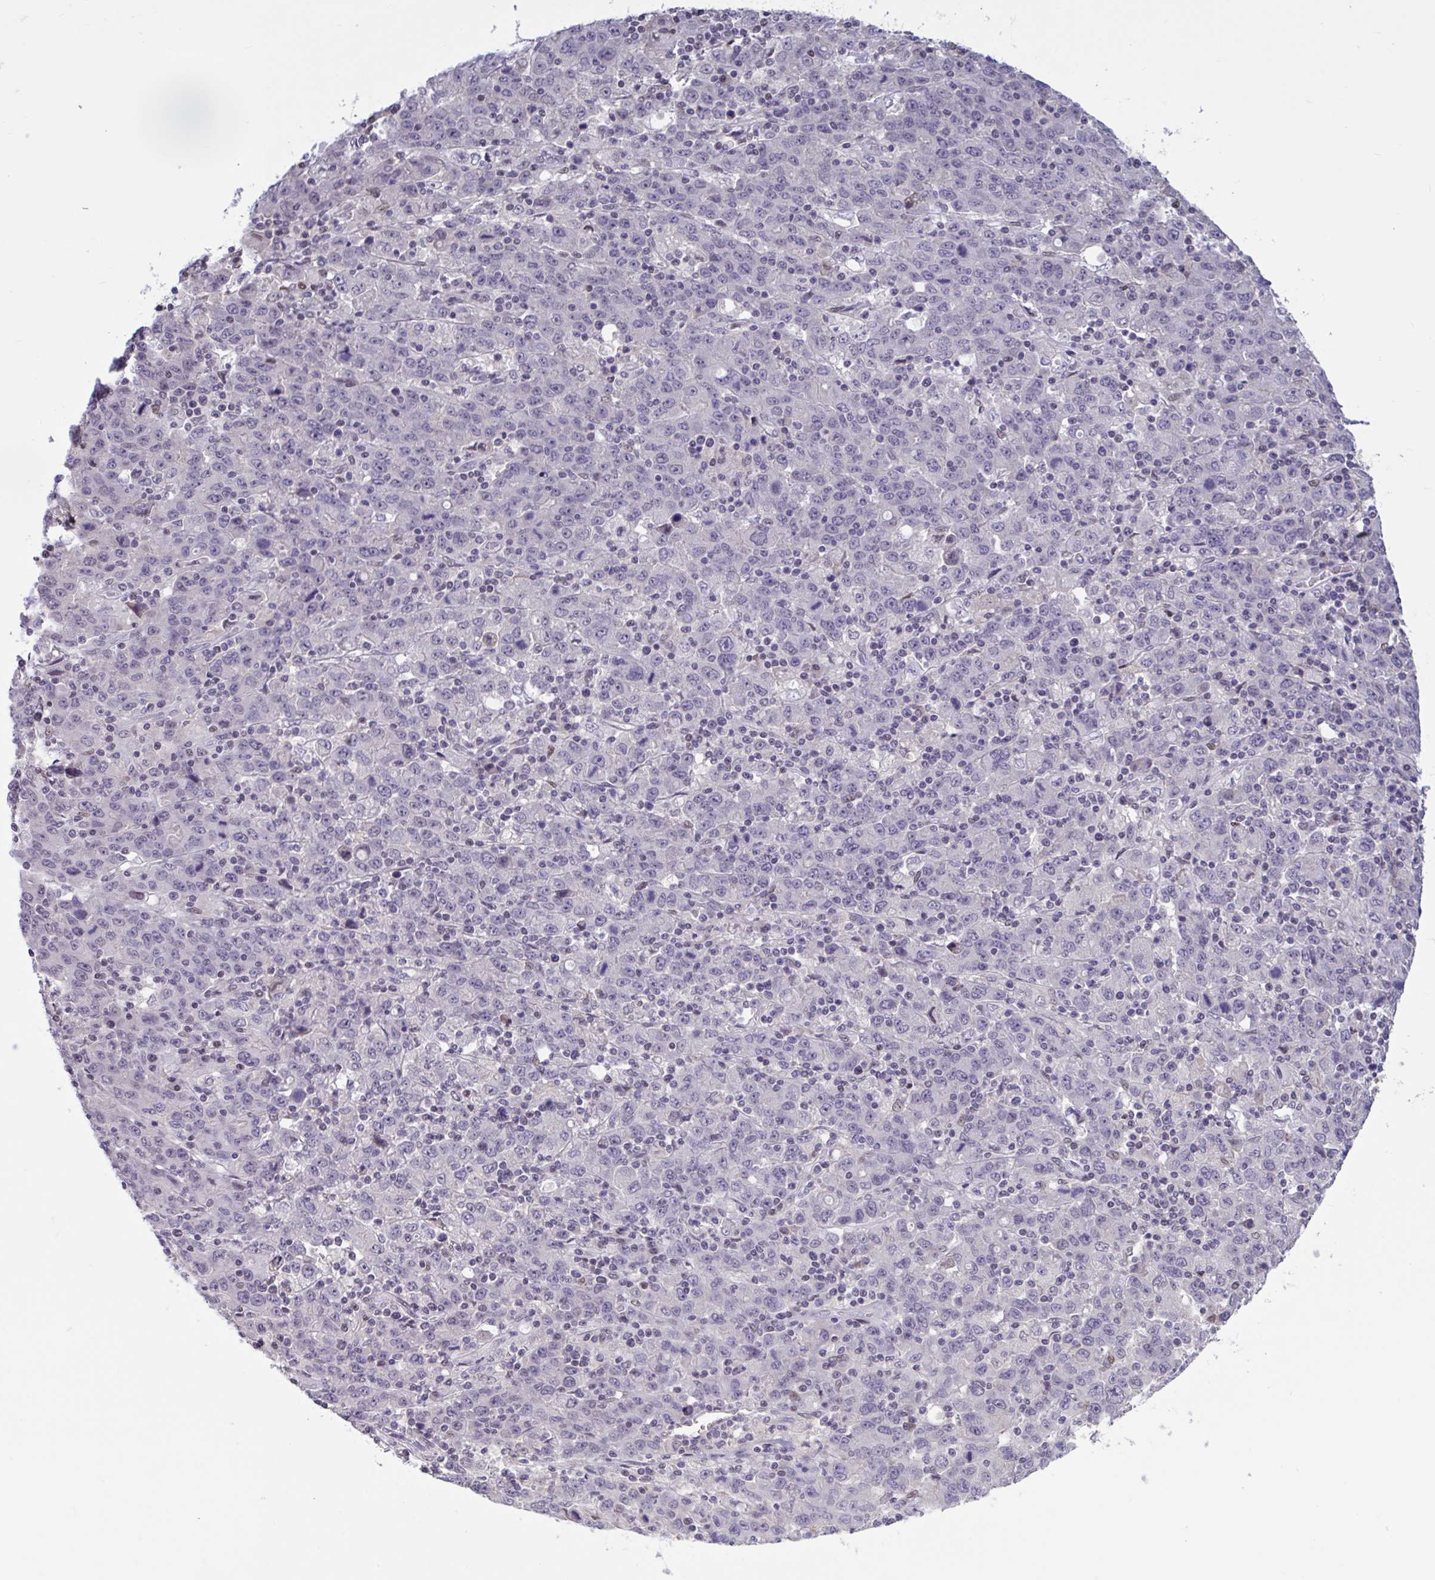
{"staining": {"intensity": "negative", "quantity": "none", "location": "none"}, "tissue": "stomach cancer", "cell_type": "Tumor cells", "image_type": "cancer", "snomed": [{"axis": "morphology", "description": "Adenocarcinoma, NOS"}, {"axis": "topography", "description": "Stomach, upper"}], "caption": "IHC micrograph of neoplastic tissue: stomach adenocarcinoma stained with DAB reveals no significant protein staining in tumor cells.", "gene": "RBL1", "patient": {"sex": "male", "age": 69}}